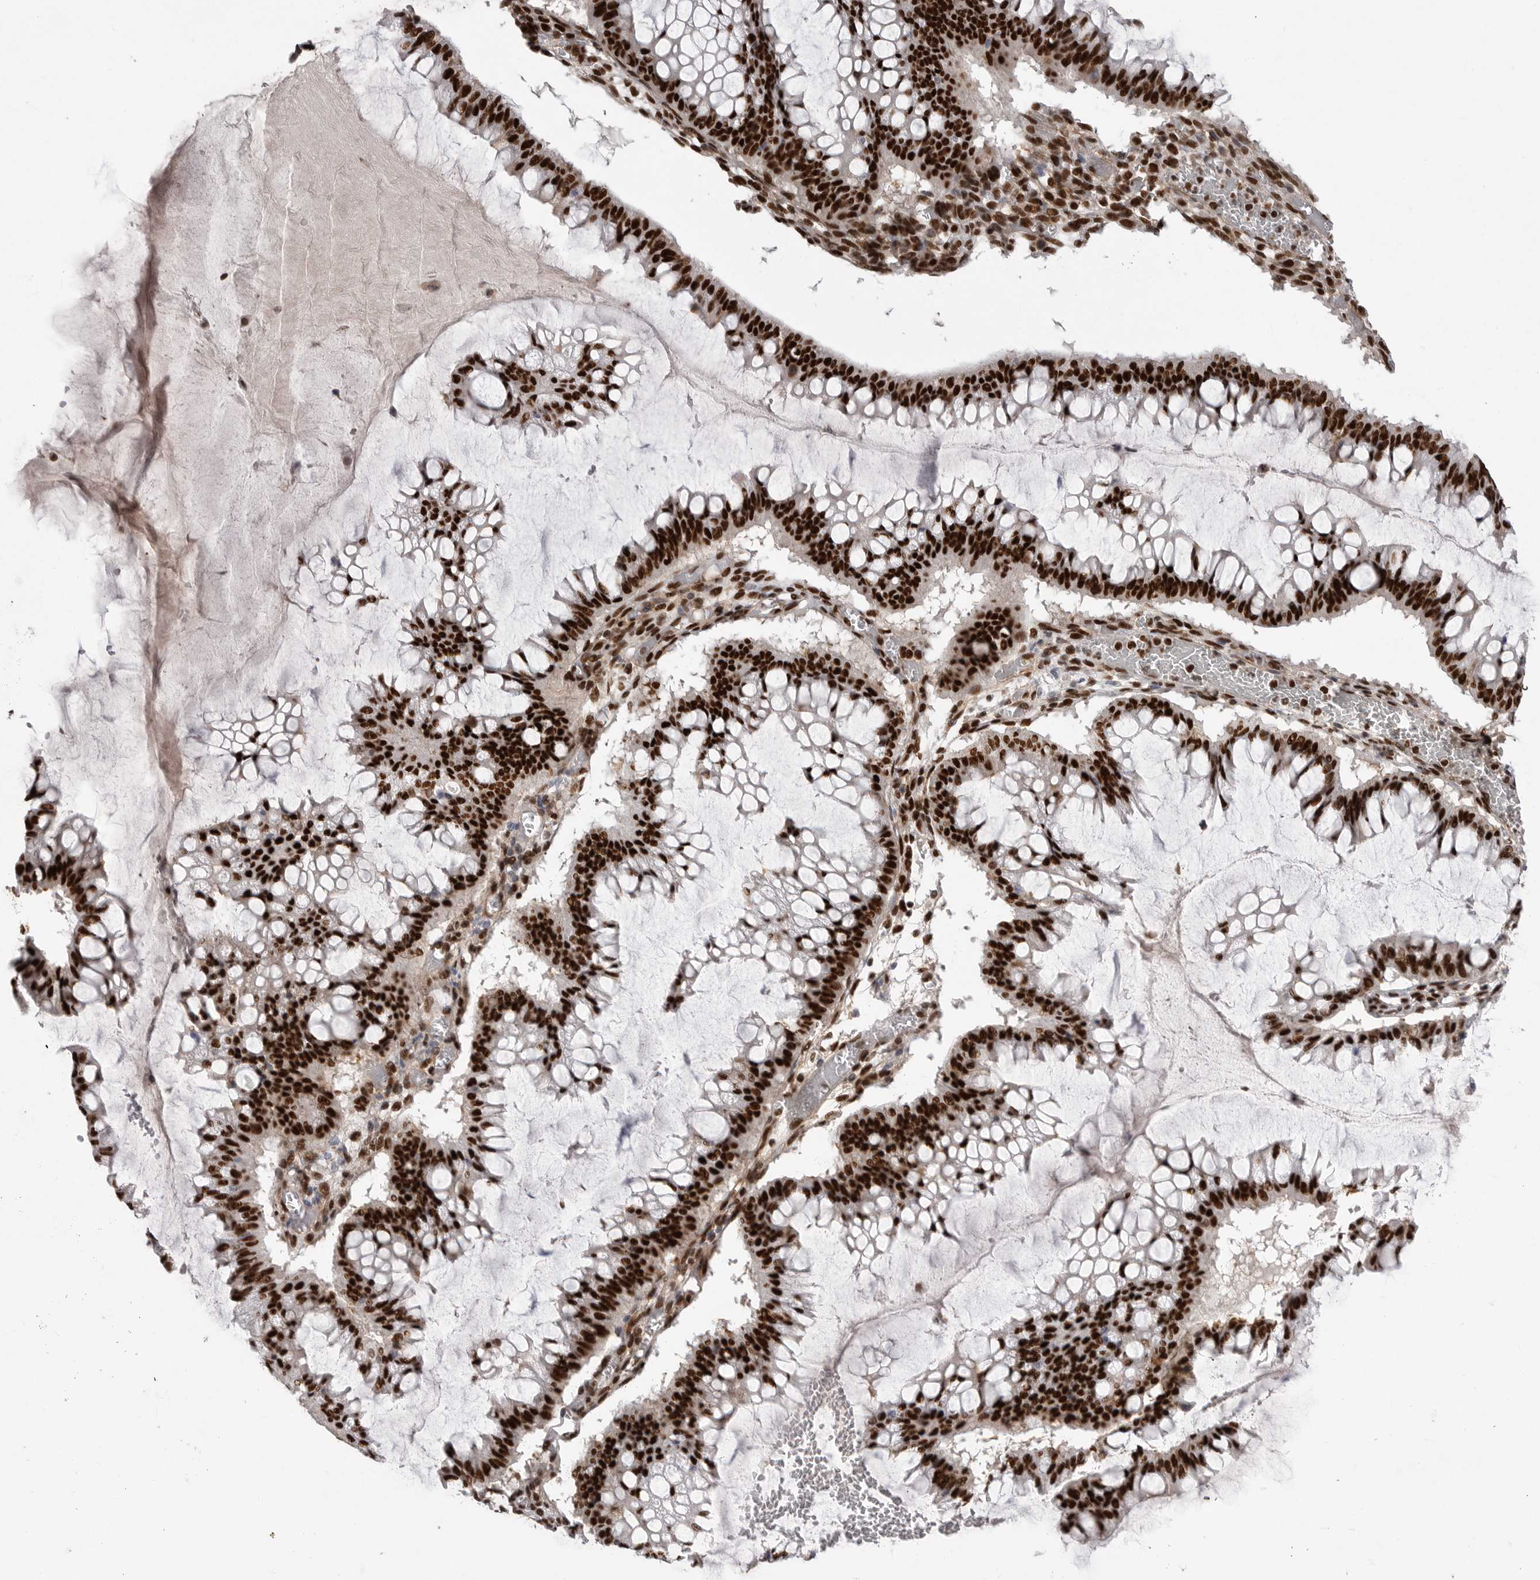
{"staining": {"intensity": "strong", "quantity": ">75%", "location": "nuclear"}, "tissue": "ovarian cancer", "cell_type": "Tumor cells", "image_type": "cancer", "snomed": [{"axis": "morphology", "description": "Cystadenocarcinoma, mucinous, NOS"}, {"axis": "topography", "description": "Ovary"}], "caption": "IHC (DAB) staining of ovarian cancer displays strong nuclear protein positivity in about >75% of tumor cells. (Brightfield microscopy of DAB IHC at high magnification).", "gene": "PPP1R8", "patient": {"sex": "female", "age": 73}}